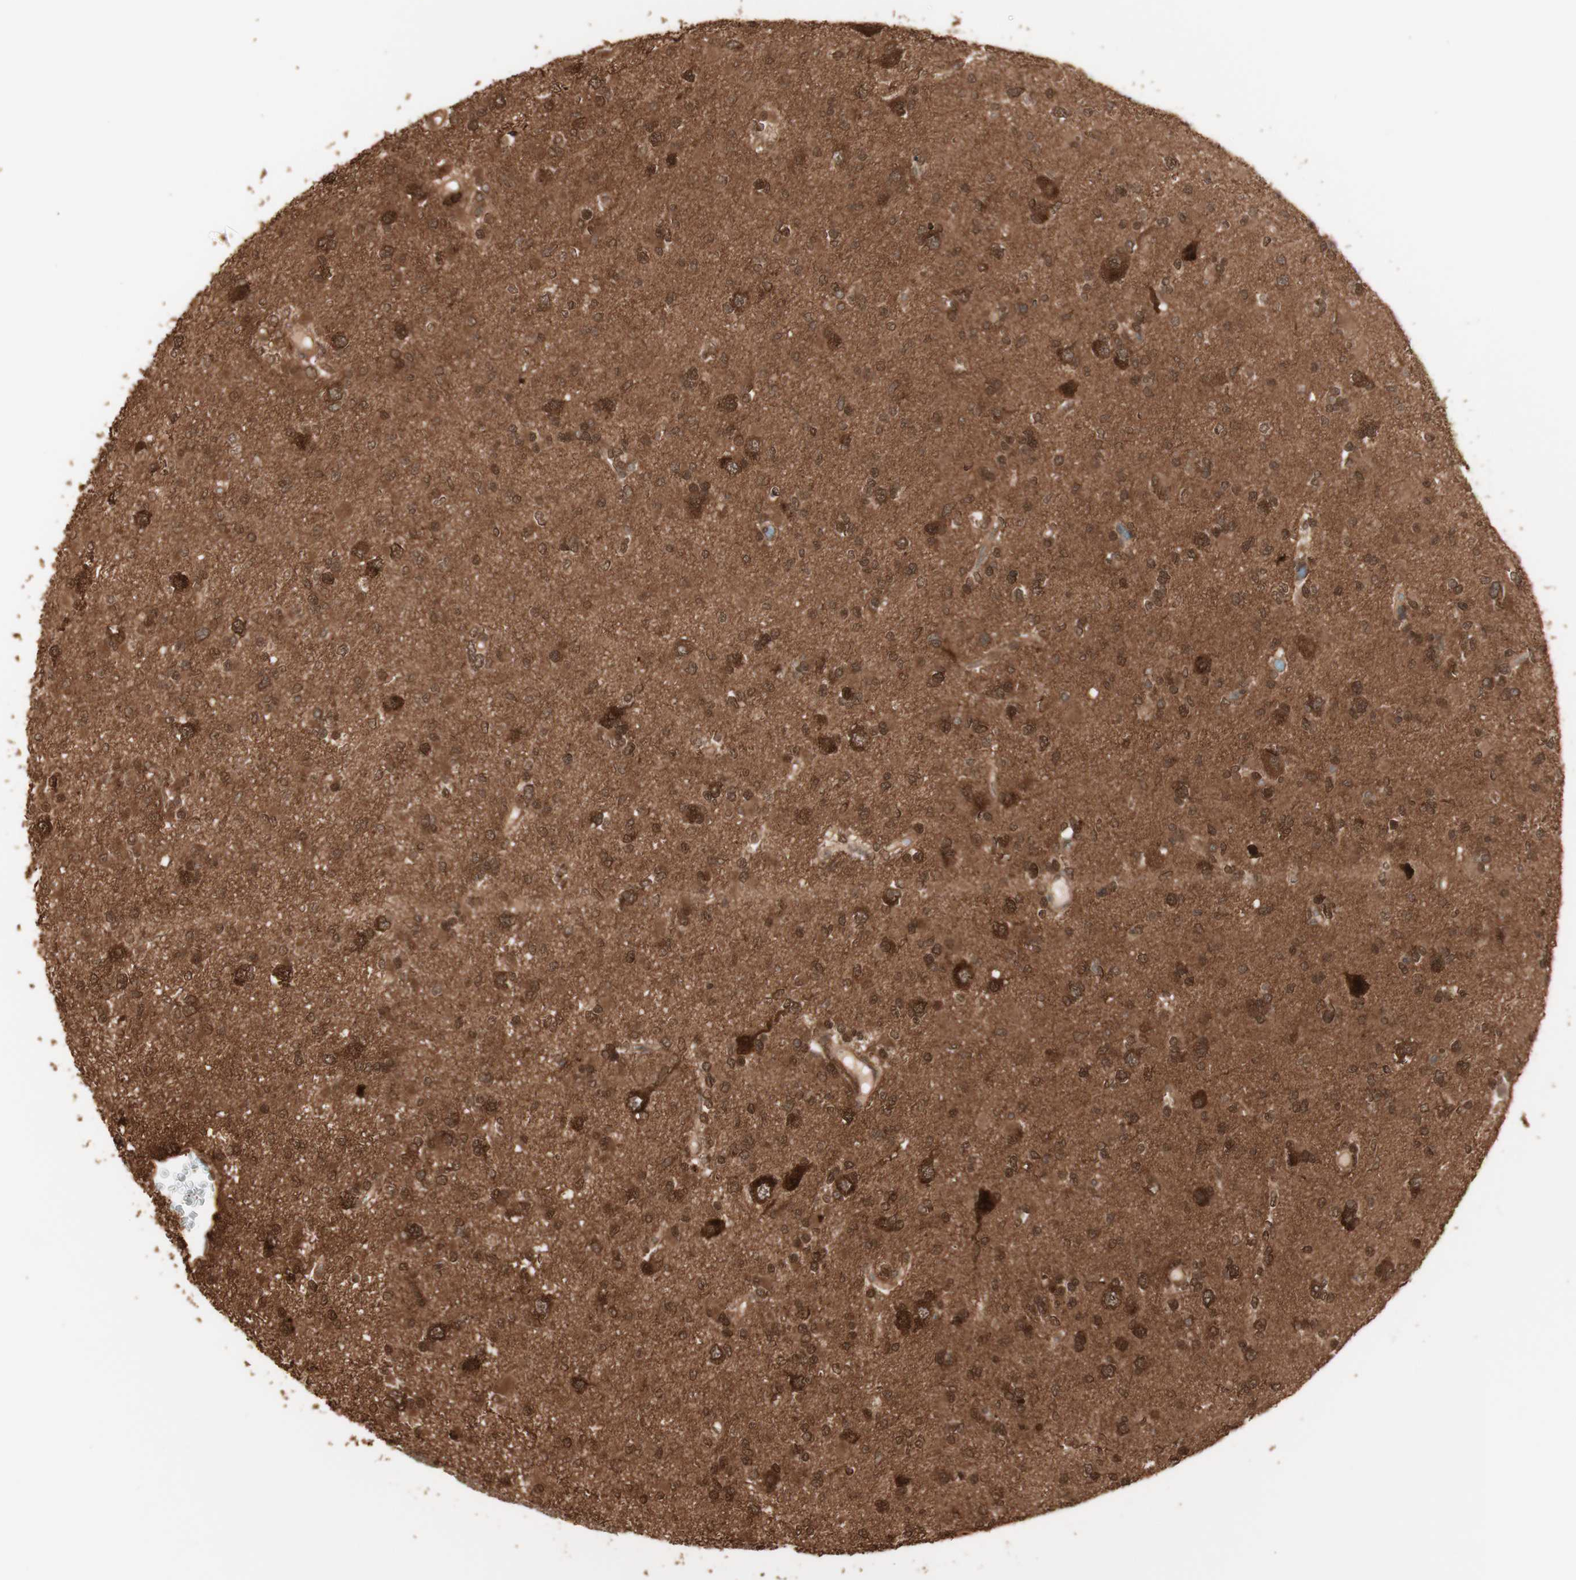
{"staining": {"intensity": "strong", "quantity": "25%-75%", "location": "cytoplasmic/membranous,nuclear"}, "tissue": "glioma", "cell_type": "Tumor cells", "image_type": "cancer", "snomed": [{"axis": "morphology", "description": "Glioma, malignant, Low grade"}, {"axis": "topography", "description": "Brain"}], "caption": "Malignant low-grade glioma stained with DAB (3,3'-diaminobenzidine) IHC displays high levels of strong cytoplasmic/membranous and nuclear staining in about 25%-75% of tumor cells.", "gene": "YWHAB", "patient": {"sex": "female", "age": 22}}